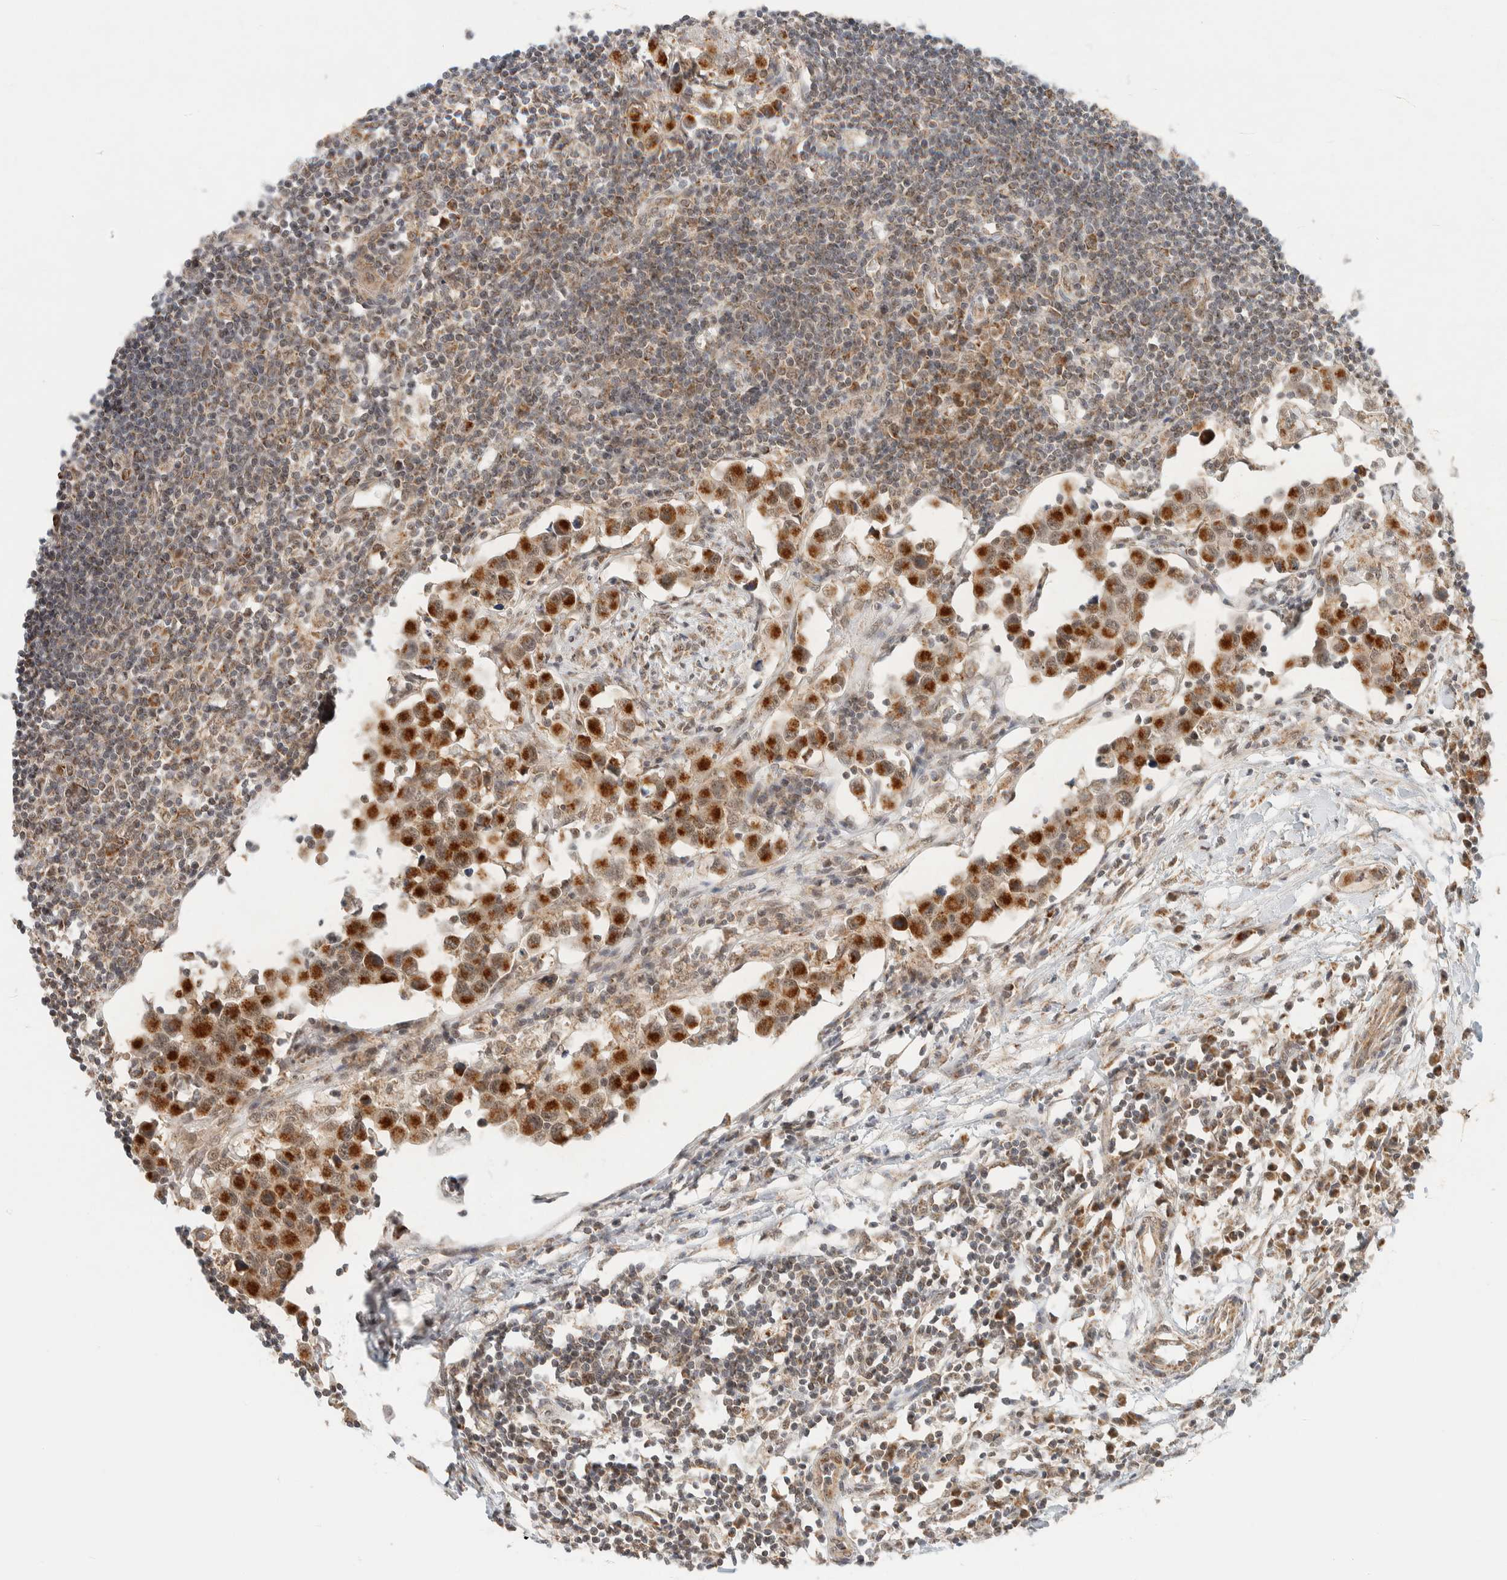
{"staining": {"intensity": "moderate", "quantity": ">75%", "location": "cytoplasmic/membranous"}, "tissue": "lymph node", "cell_type": "Germinal center cells", "image_type": "normal", "snomed": [{"axis": "morphology", "description": "Normal tissue, NOS"}, {"axis": "morphology", "description": "Malignant melanoma, Metastatic site"}, {"axis": "topography", "description": "Lymph node"}], "caption": "There is medium levels of moderate cytoplasmic/membranous staining in germinal center cells of normal lymph node, as demonstrated by immunohistochemical staining (brown color).", "gene": "MRPL41", "patient": {"sex": "male", "age": 41}}